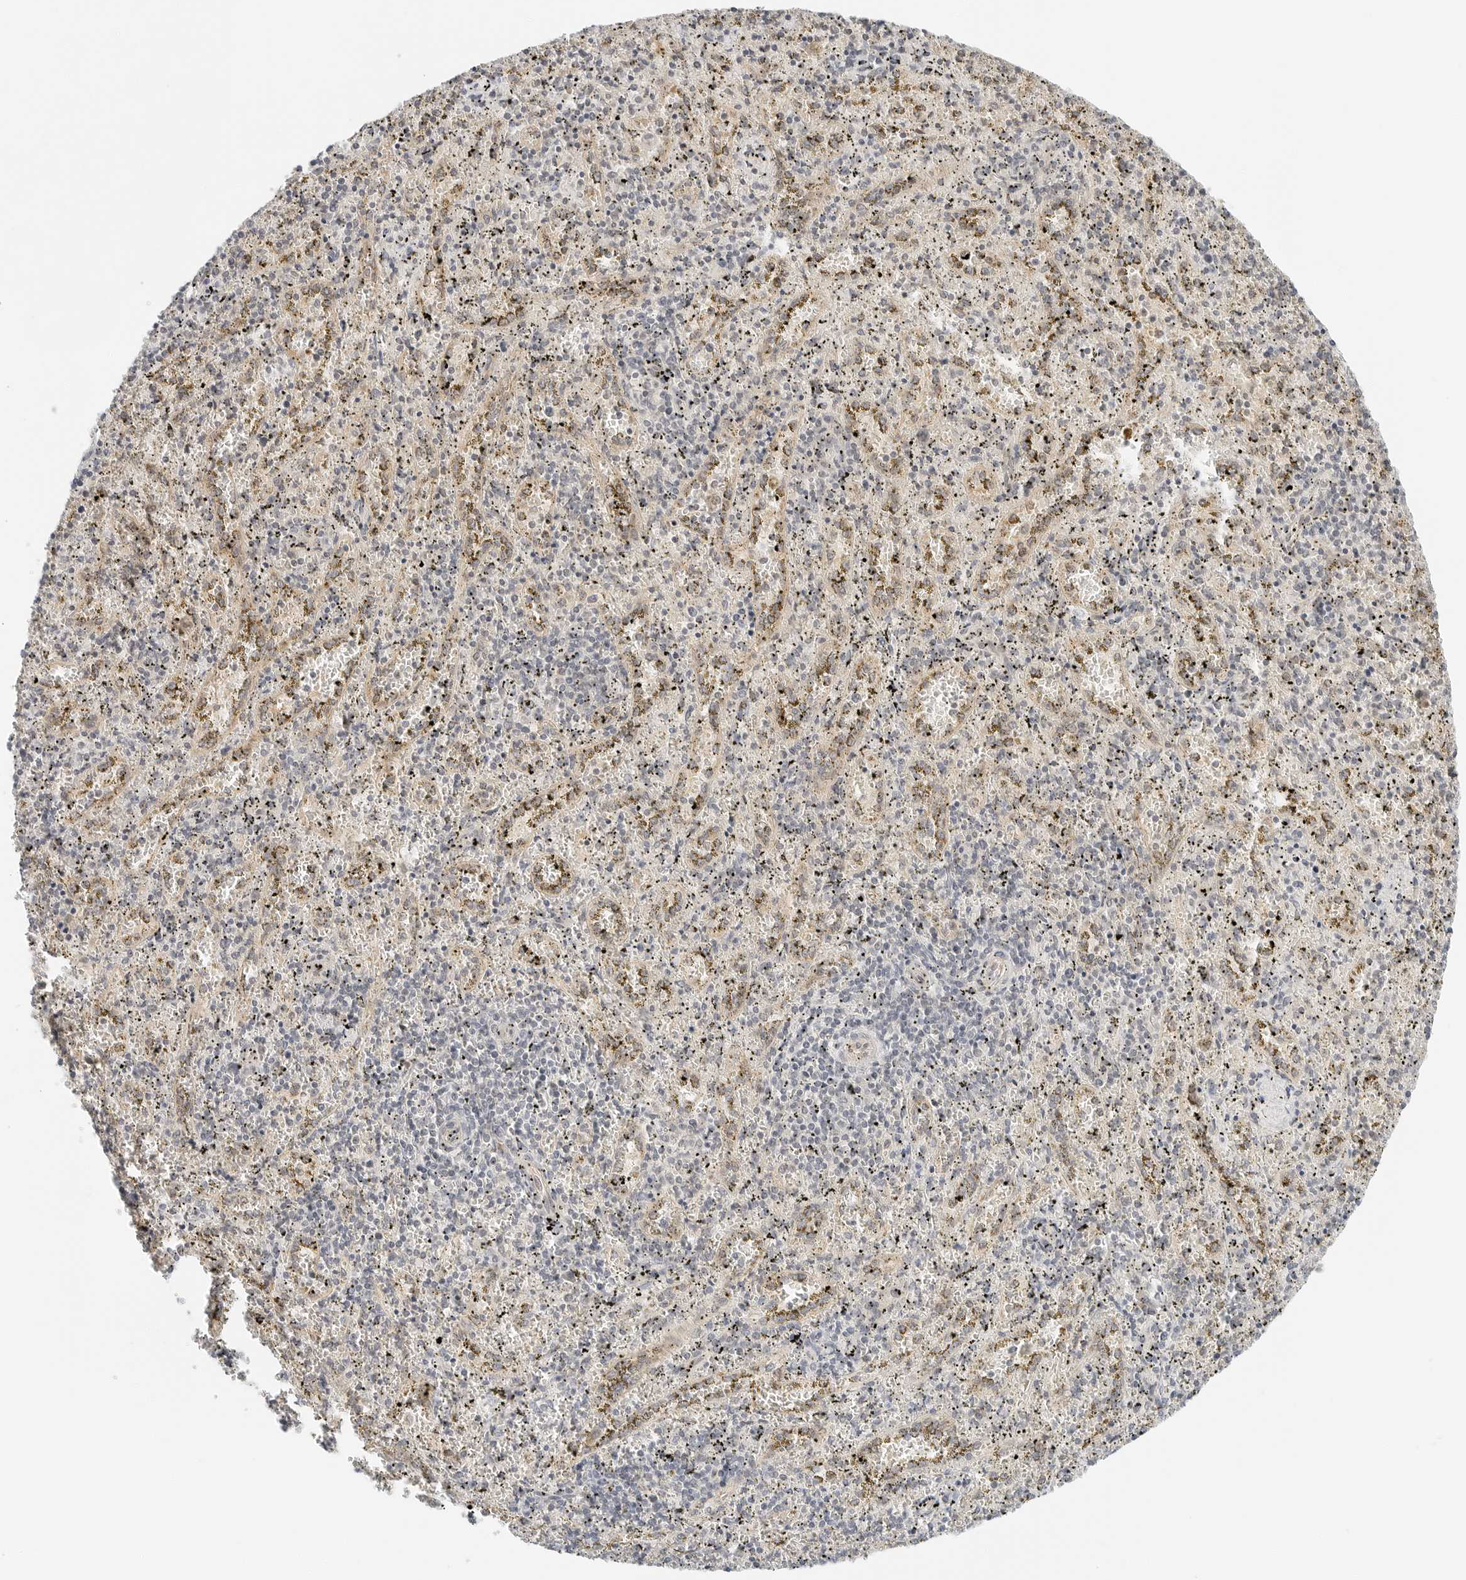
{"staining": {"intensity": "weak", "quantity": "<25%", "location": "cytoplasmic/membranous"}, "tissue": "spleen", "cell_type": "Cells in red pulp", "image_type": "normal", "snomed": [{"axis": "morphology", "description": "Normal tissue, NOS"}, {"axis": "topography", "description": "Spleen"}], "caption": "Immunohistochemical staining of normal human spleen displays no significant expression in cells in red pulp. (DAB IHC visualized using brightfield microscopy, high magnification).", "gene": "IQCC", "patient": {"sex": "male", "age": 11}}